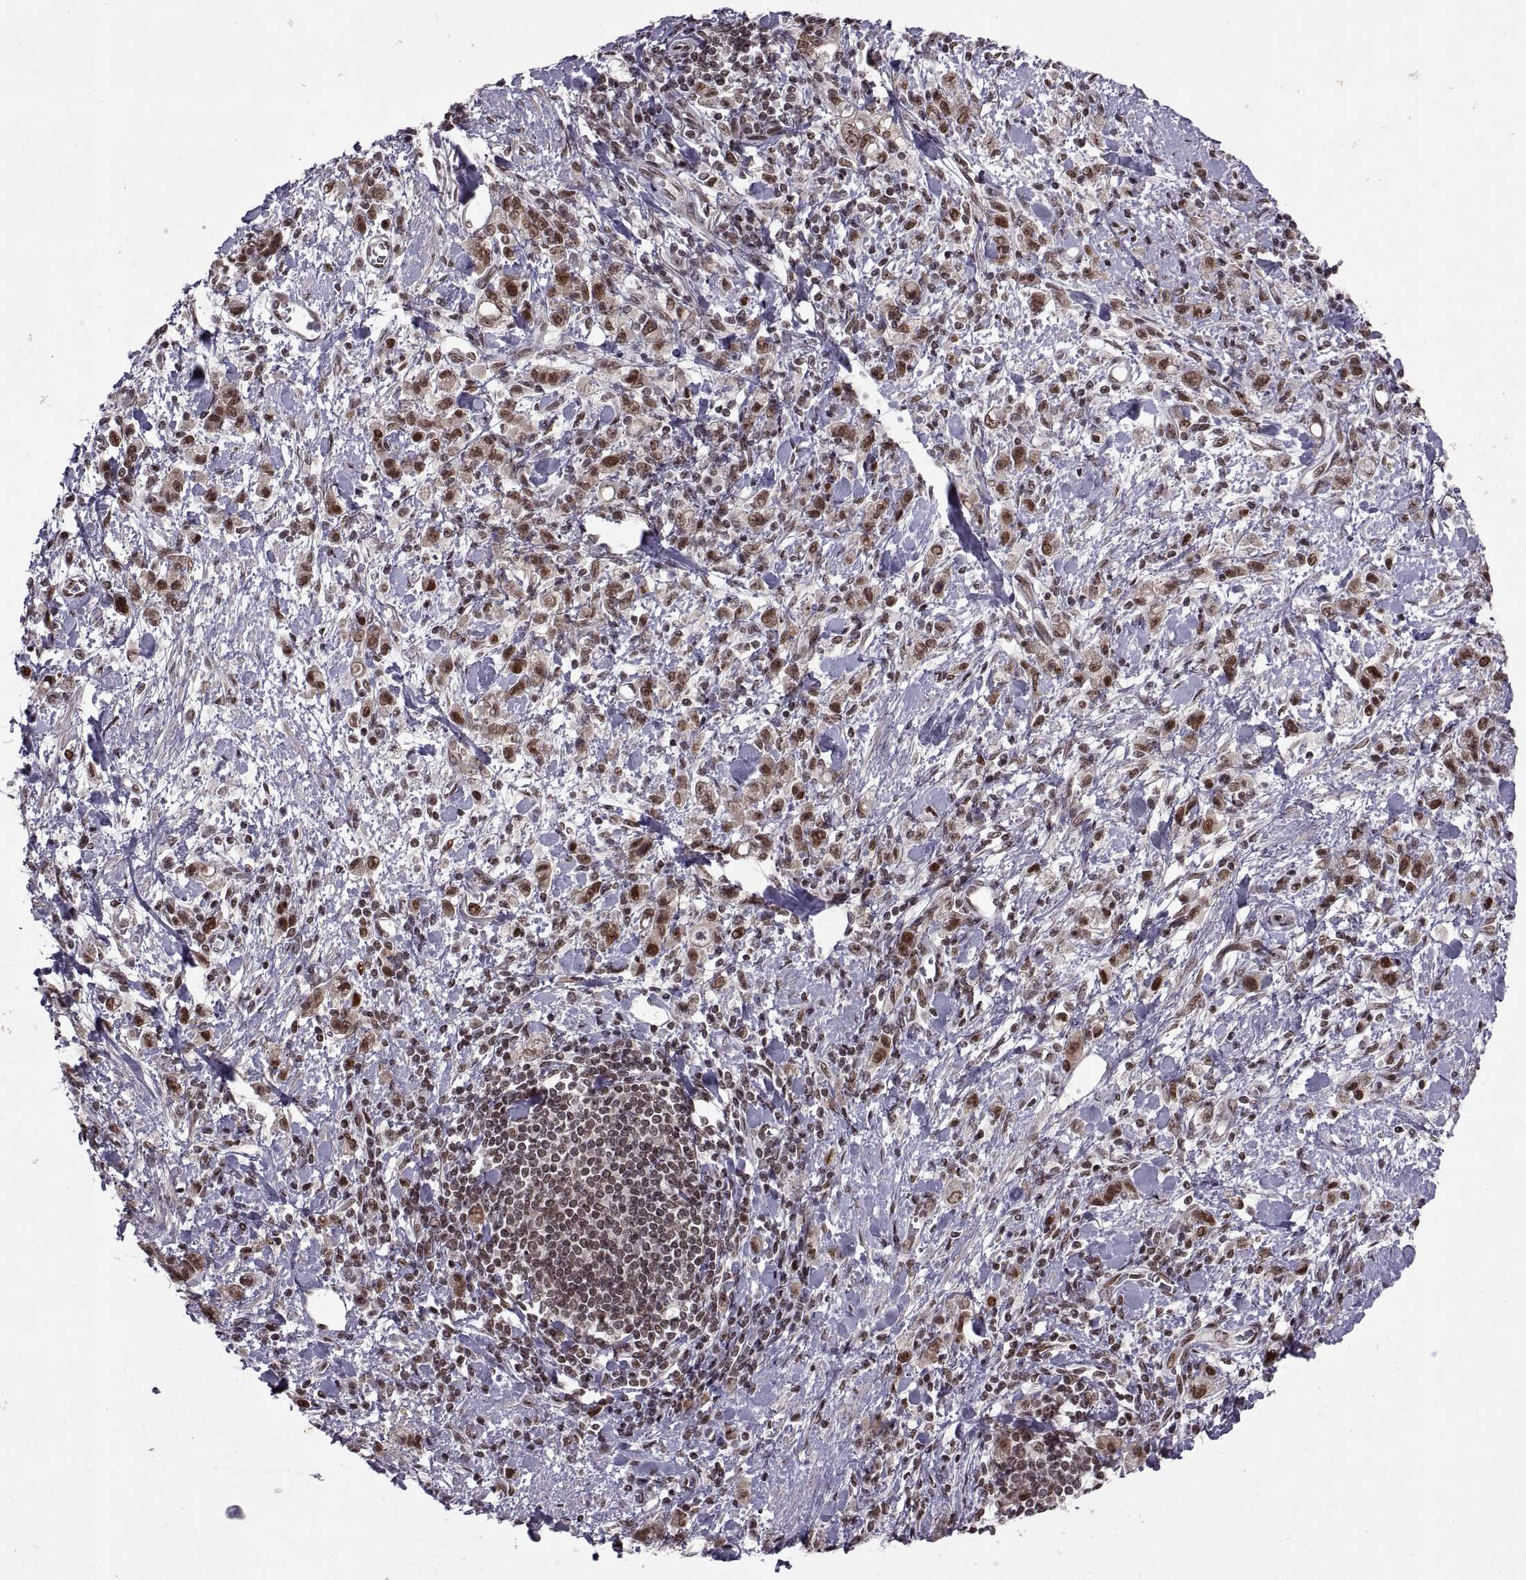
{"staining": {"intensity": "moderate", "quantity": ">75%", "location": "nuclear"}, "tissue": "stomach cancer", "cell_type": "Tumor cells", "image_type": "cancer", "snomed": [{"axis": "morphology", "description": "Adenocarcinoma, NOS"}, {"axis": "topography", "description": "Stomach"}], "caption": "A micrograph of adenocarcinoma (stomach) stained for a protein shows moderate nuclear brown staining in tumor cells. (DAB (3,3'-diaminobenzidine) = brown stain, brightfield microscopy at high magnification).", "gene": "MT1E", "patient": {"sex": "male", "age": 77}}